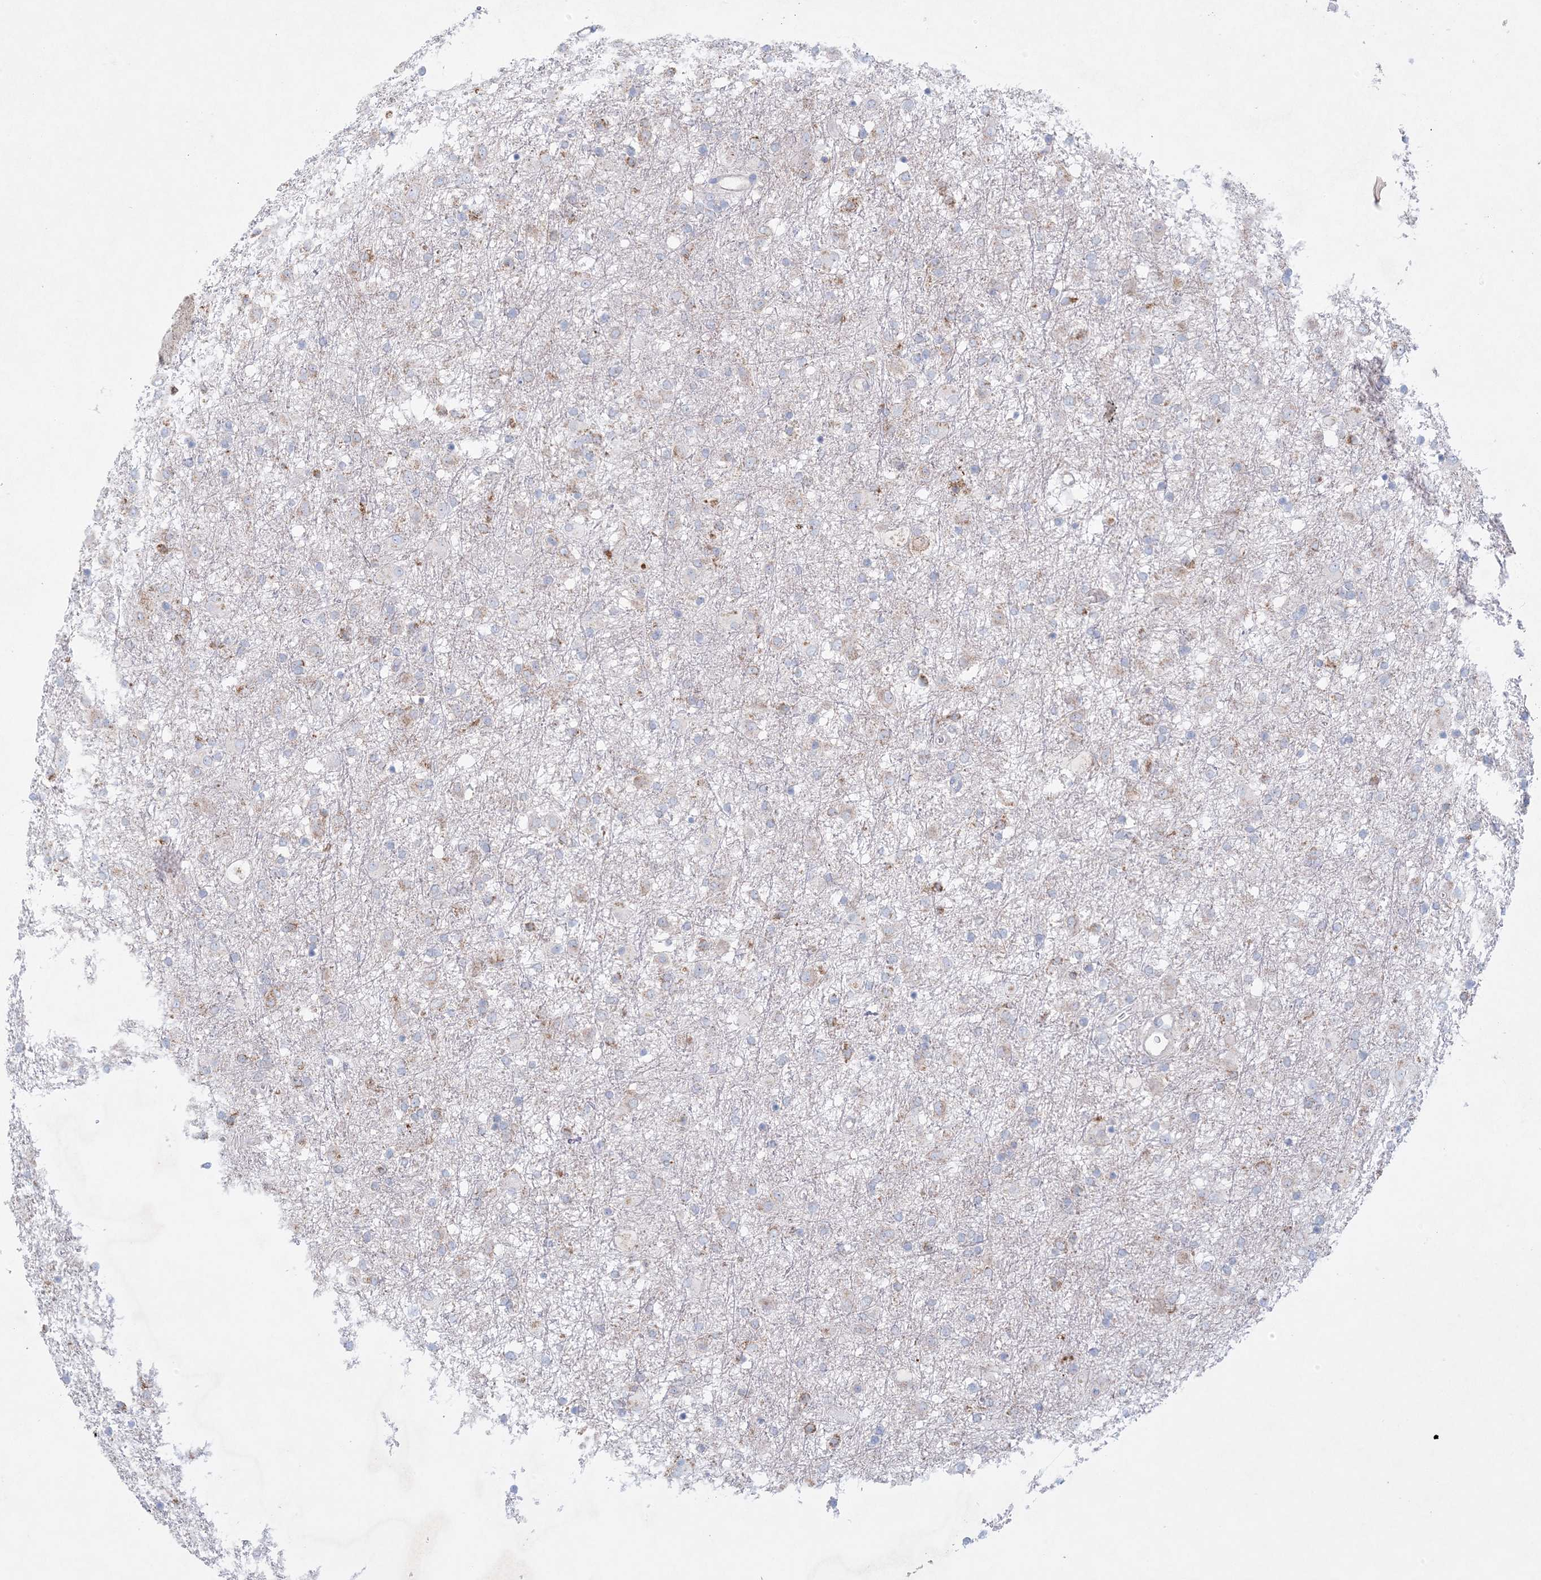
{"staining": {"intensity": "moderate", "quantity": "<25%", "location": "cytoplasmic/membranous"}, "tissue": "glioma", "cell_type": "Tumor cells", "image_type": "cancer", "snomed": [{"axis": "morphology", "description": "Glioma, malignant, Low grade"}, {"axis": "topography", "description": "Brain"}], "caption": "Low-grade glioma (malignant) stained with DAB (3,3'-diaminobenzidine) immunohistochemistry (IHC) exhibits low levels of moderate cytoplasmic/membranous positivity in about <25% of tumor cells.", "gene": "KCTD6", "patient": {"sex": "male", "age": 65}}